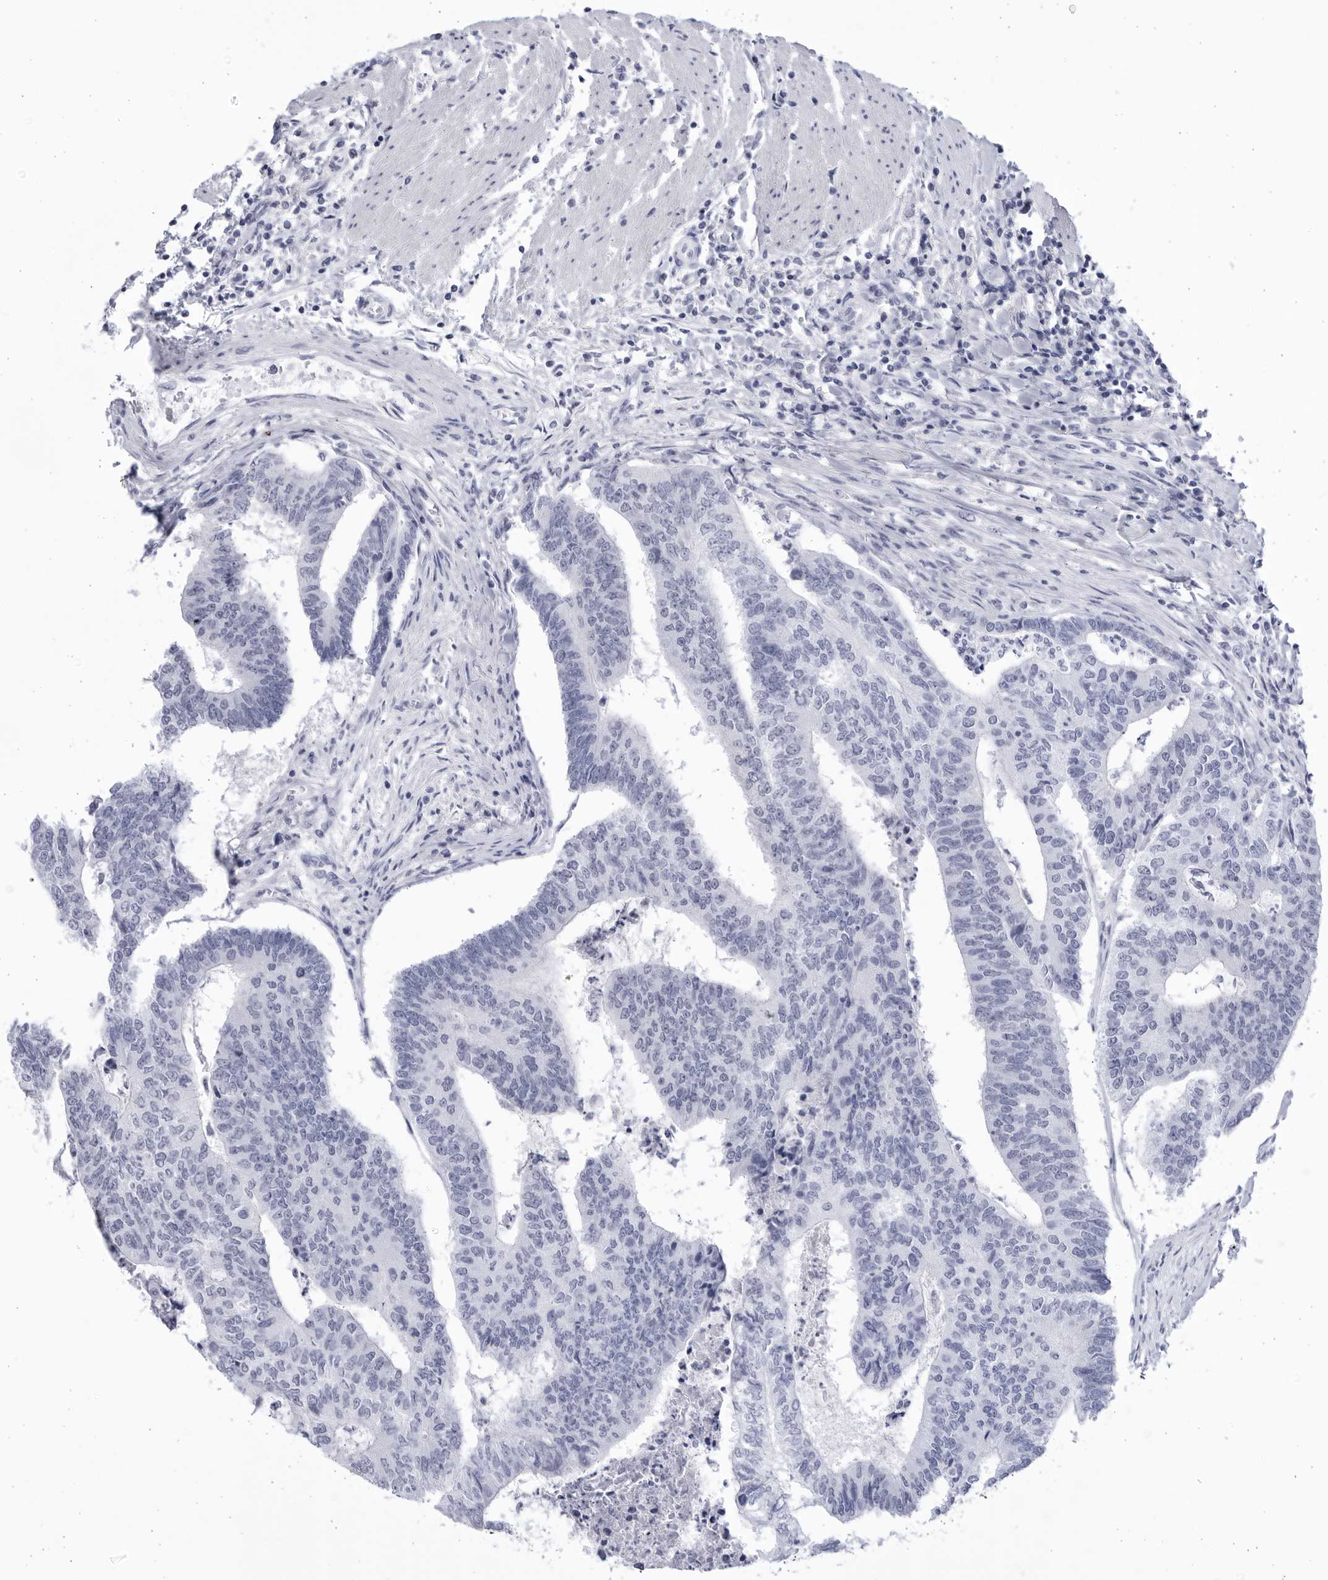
{"staining": {"intensity": "negative", "quantity": "none", "location": "none"}, "tissue": "colorectal cancer", "cell_type": "Tumor cells", "image_type": "cancer", "snomed": [{"axis": "morphology", "description": "Adenocarcinoma, NOS"}, {"axis": "topography", "description": "Colon"}], "caption": "High magnification brightfield microscopy of colorectal cancer stained with DAB (brown) and counterstained with hematoxylin (blue): tumor cells show no significant staining. Brightfield microscopy of immunohistochemistry stained with DAB (3,3'-diaminobenzidine) (brown) and hematoxylin (blue), captured at high magnification.", "gene": "CCDC181", "patient": {"sex": "female", "age": 67}}